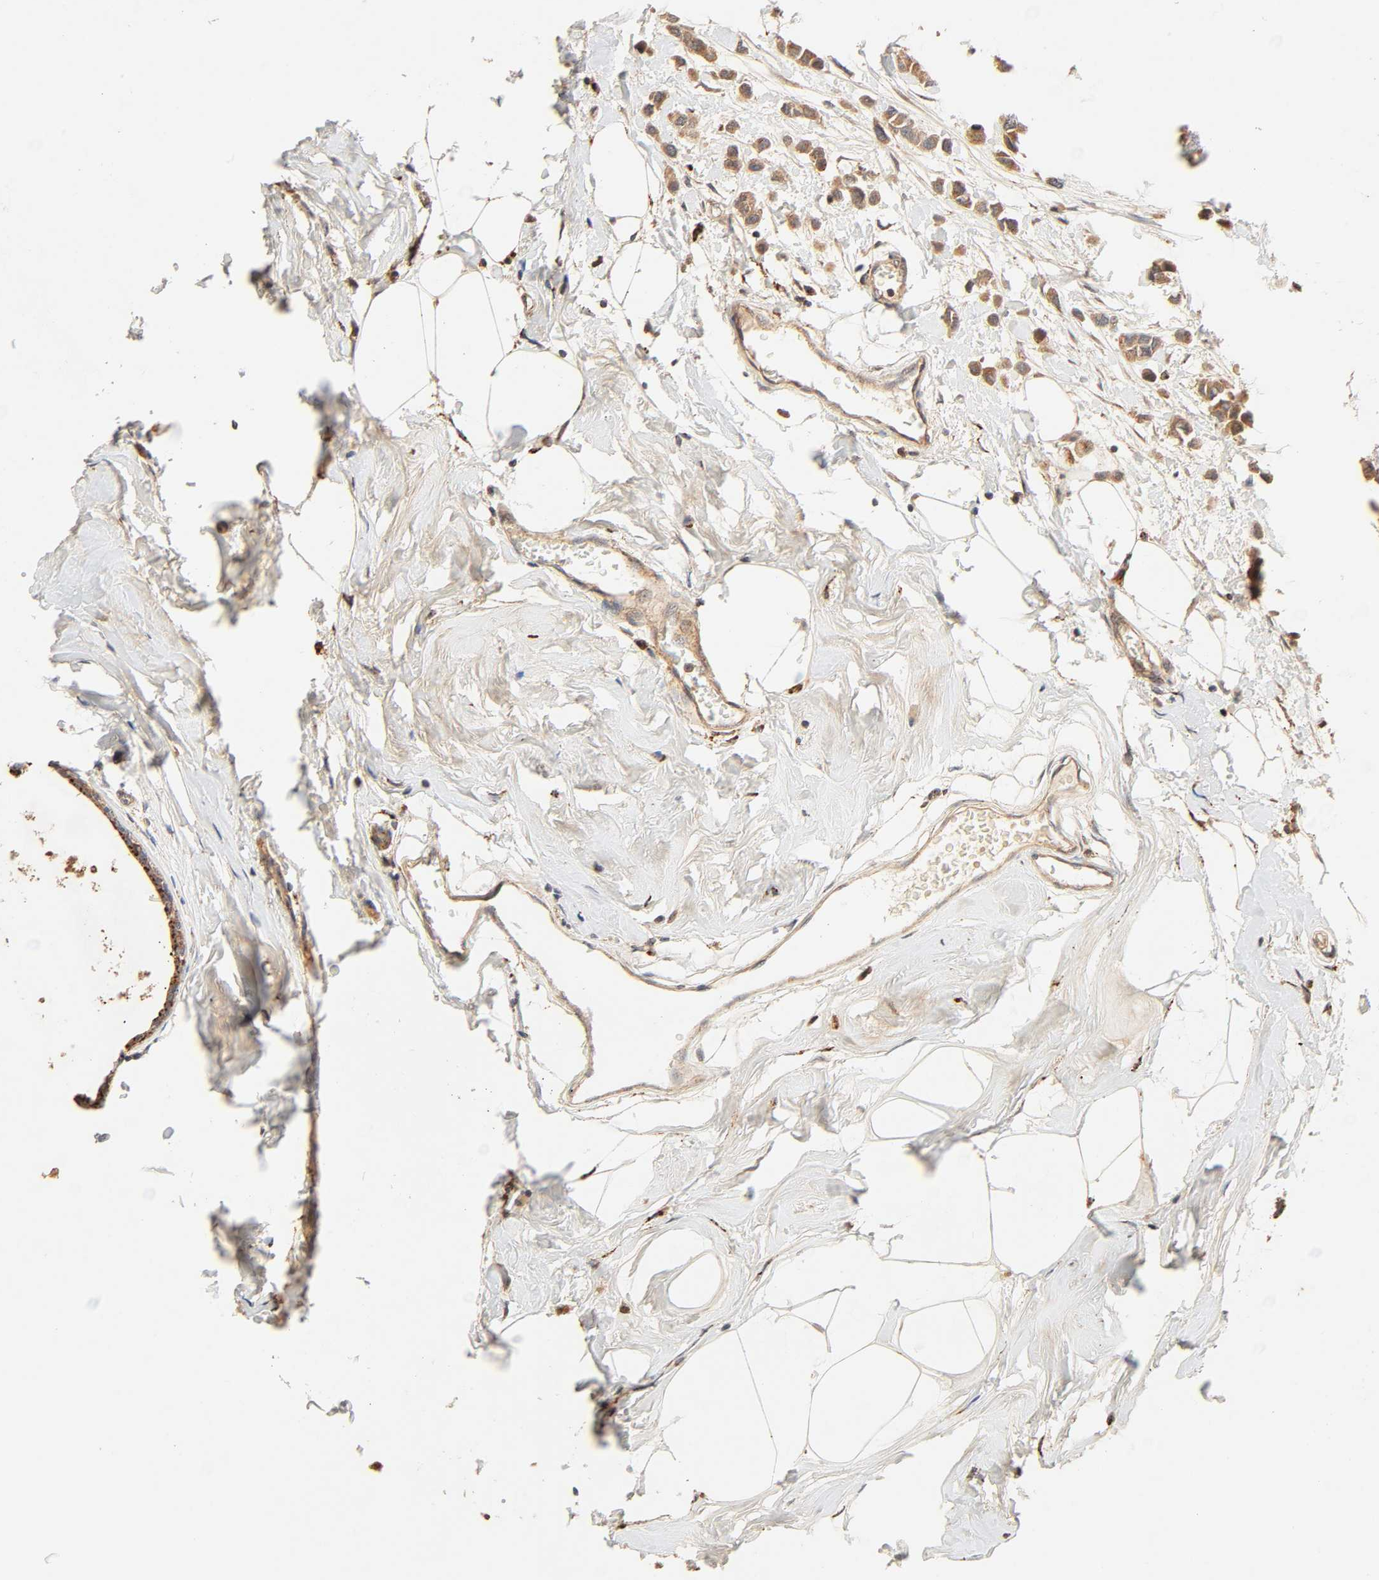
{"staining": {"intensity": "moderate", "quantity": ">75%", "location": "cytoplasmic/membranous"}, "tissue": "breast cancer", "cell_type": "Tumor cells", "image_type": "cancer", "snomed": [{"axis": "morphology", "description": "Lobular carcinoma"}, {"axis": "topography", "description": "Breast"}], "caption": "This micrograph exhibits immunohistochemistry staining of breast cancer (lobular carcinoma), with medium moderate cytoplasmic/membranous staining in about >75% of tumor cells.", "gene": "MAPK6", "patient": {"sex": "female", "age": 51}}